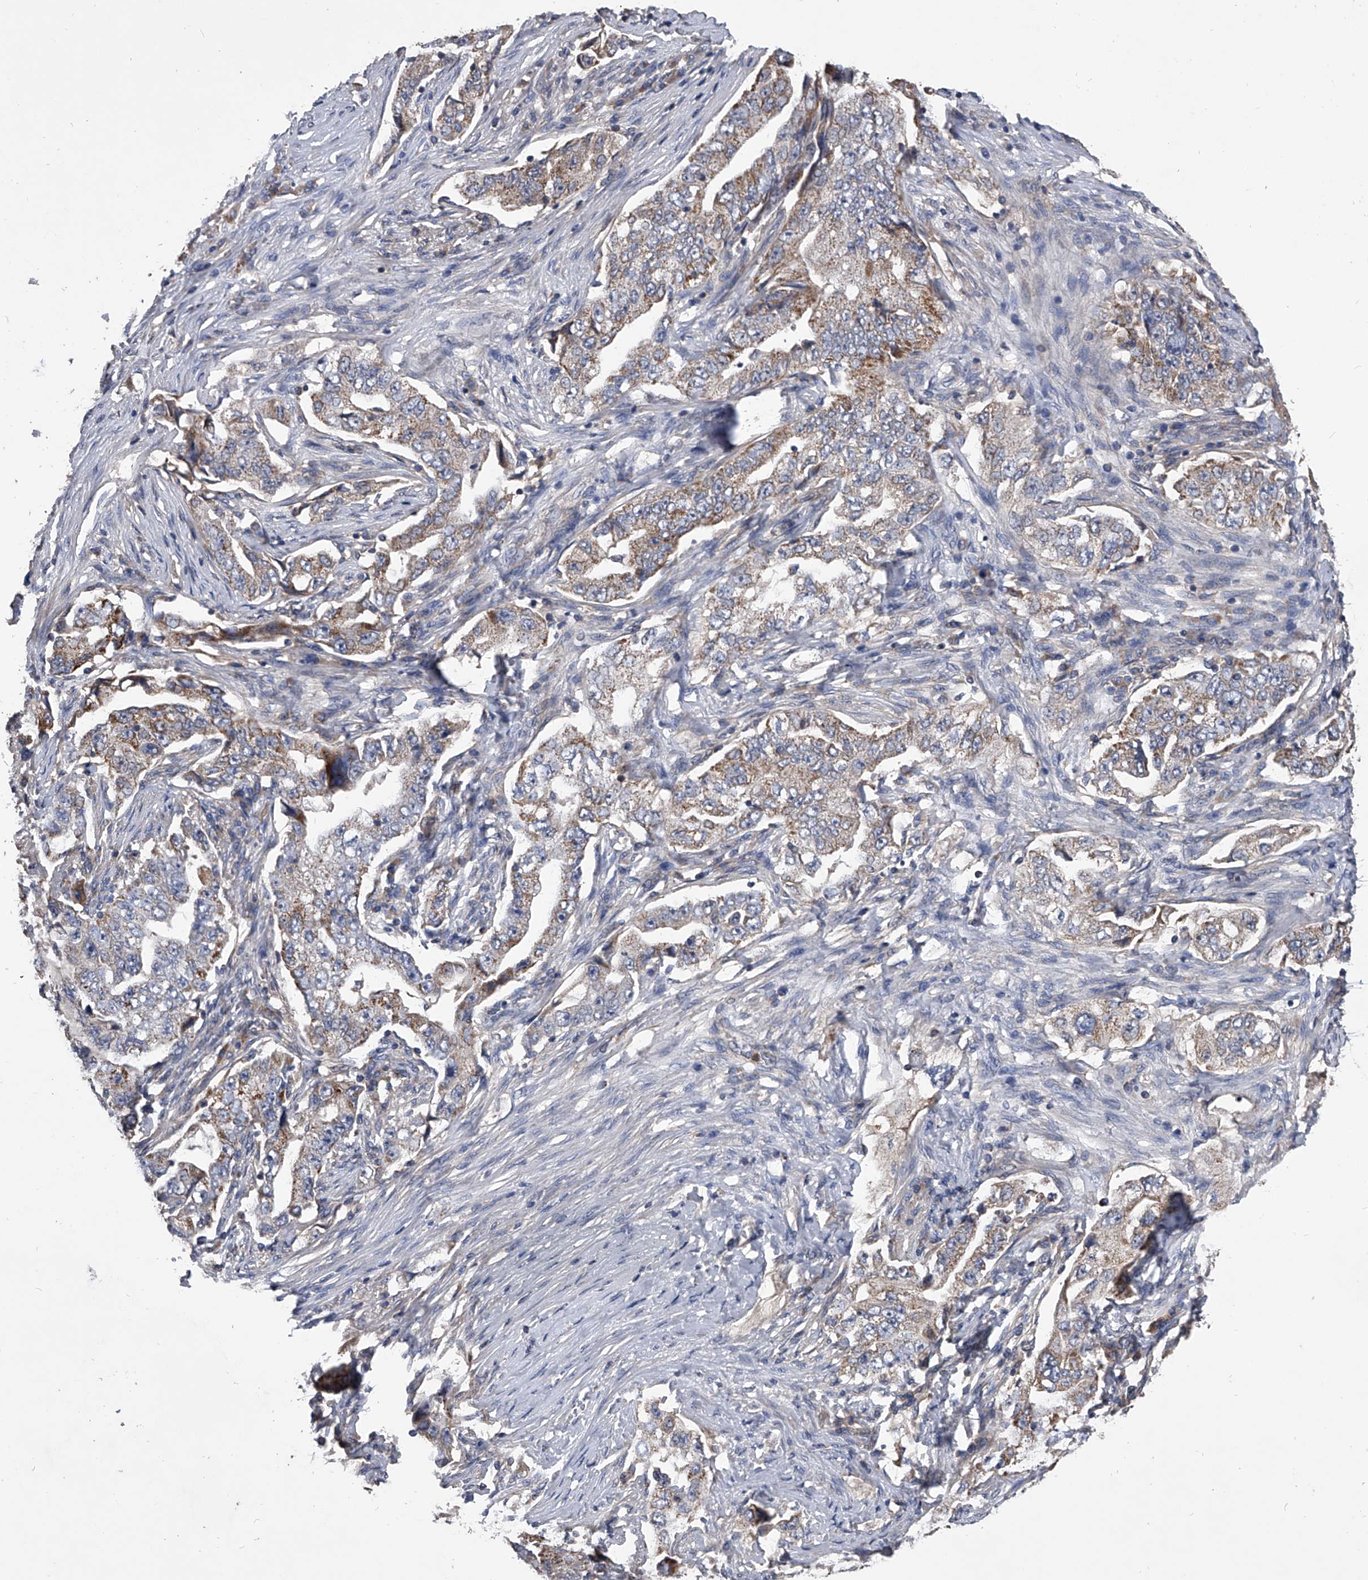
{"staining": {"intensity": "weak", "quantity": "25%-75%", "location": "cytoplasmic/membranous"}, "tissue": "lung cancer", "cell_type": "Tumor cells", "image_type": "cancer", "snomed": [{"axis": "morphology", "description": "Adenocarcinoma, NOS"}, {"axis": "topography", "description": "Lung"}], "caption": "Adenocarcinoma (lung) stained with a brown dye shows weak cytoplasmic/membranous positive positivity in approximately 25%-75% of tumor cells.", "gene": "NRP1", "patient": {"sex": "female", "age": 51}}